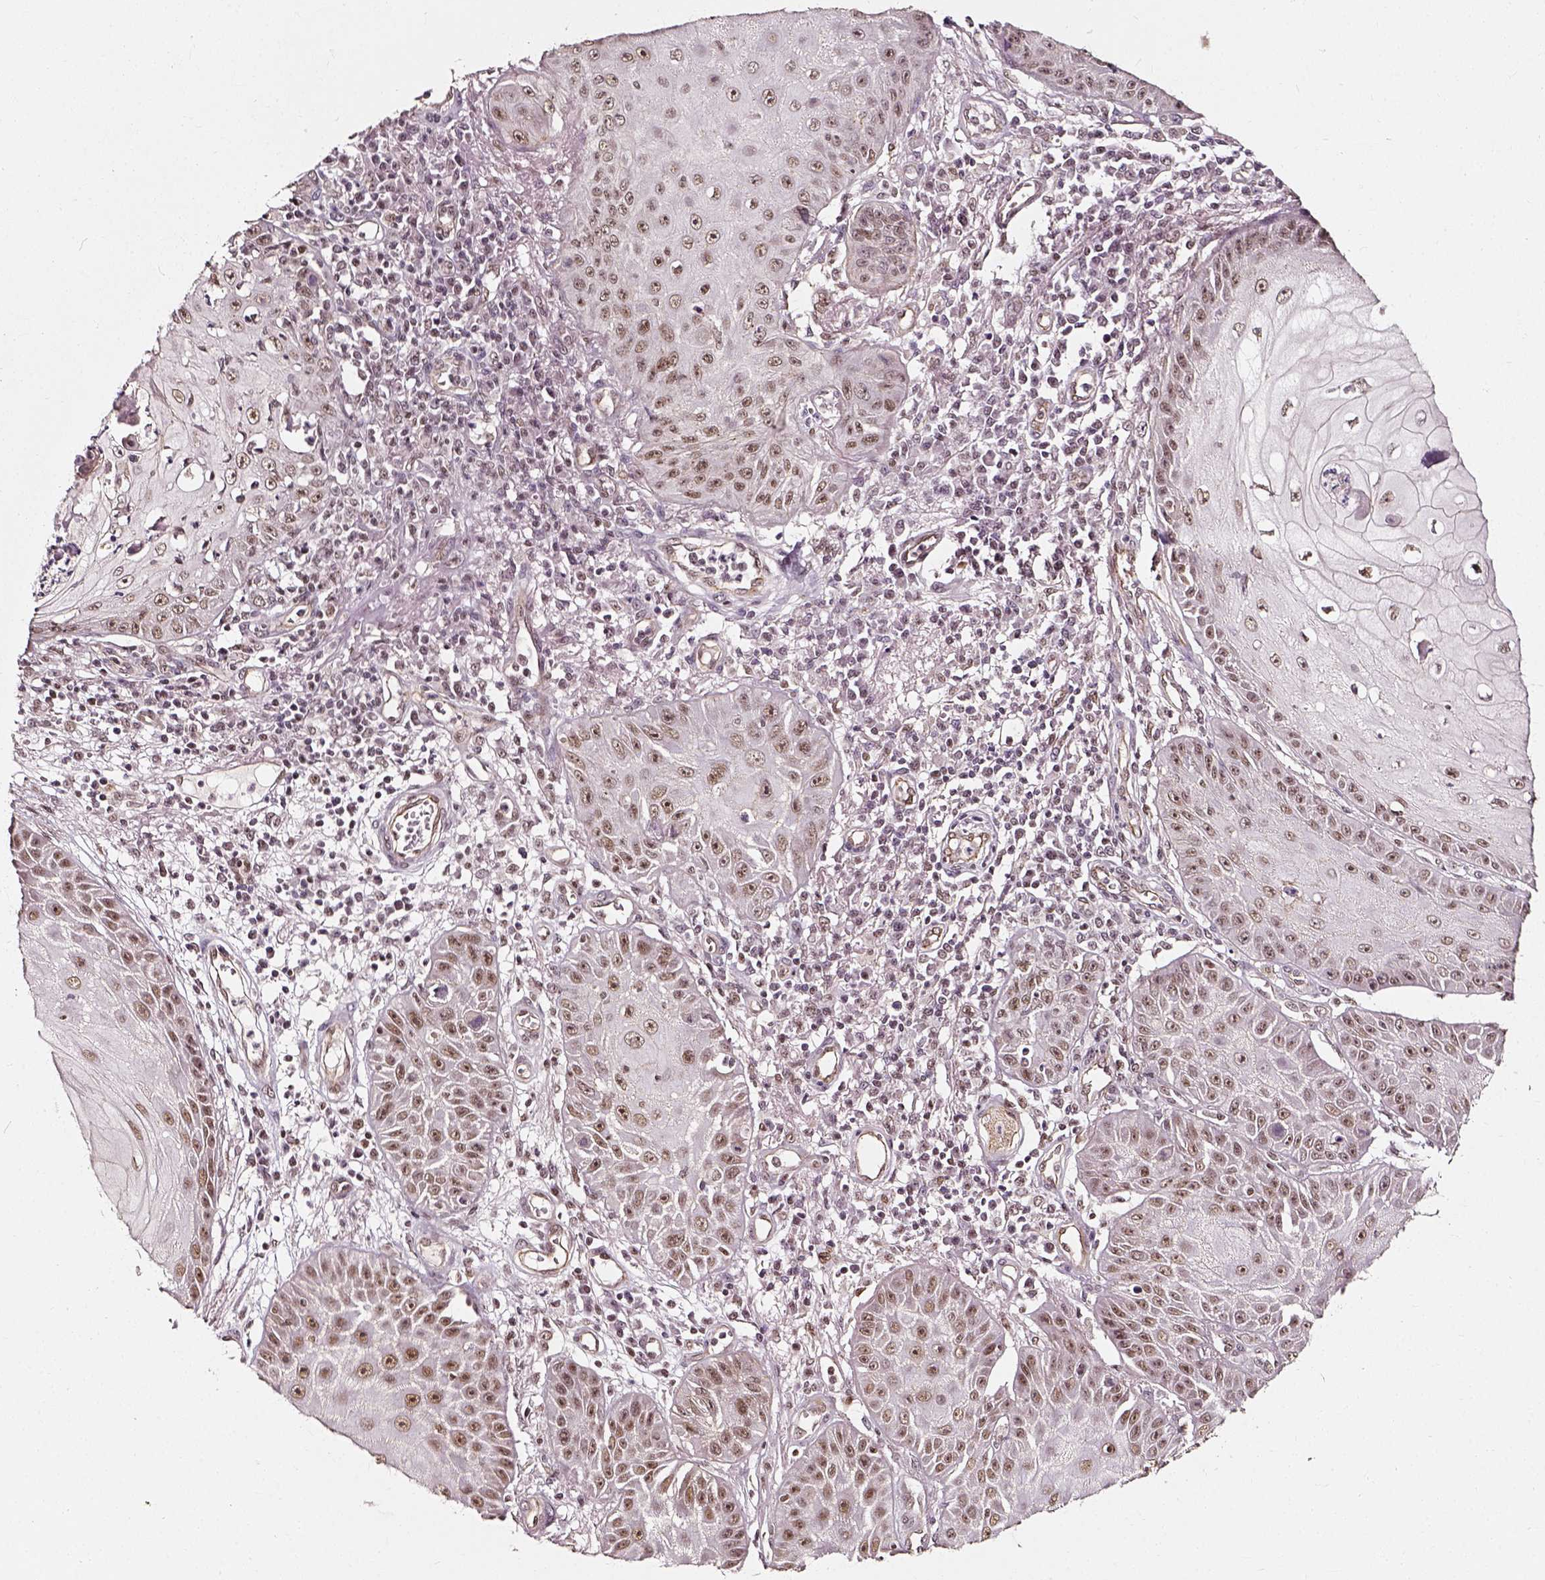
{"staining": {"intensity": "moderate", "quantity": ">75%", "location": "nuclear"}, "tissue": "skin cancer", "cell_type": "Tumor cells", "image_type": "cancer", "snomed": [{"axis": "morphology", "description": "Squamous cell carcinoma, NOS"}, {"axis": "topography", "description": "Skin"}], "caption": "An immunohistochemistry (IHC) image of neoplastic tissue is shown. Protein staining in brown highlights moderate nuclear positivity in squamous cell carcinoma (skin) within tumor cells.", "gene": "NACC1", "patient": {"sex": "male", "age": 70}}